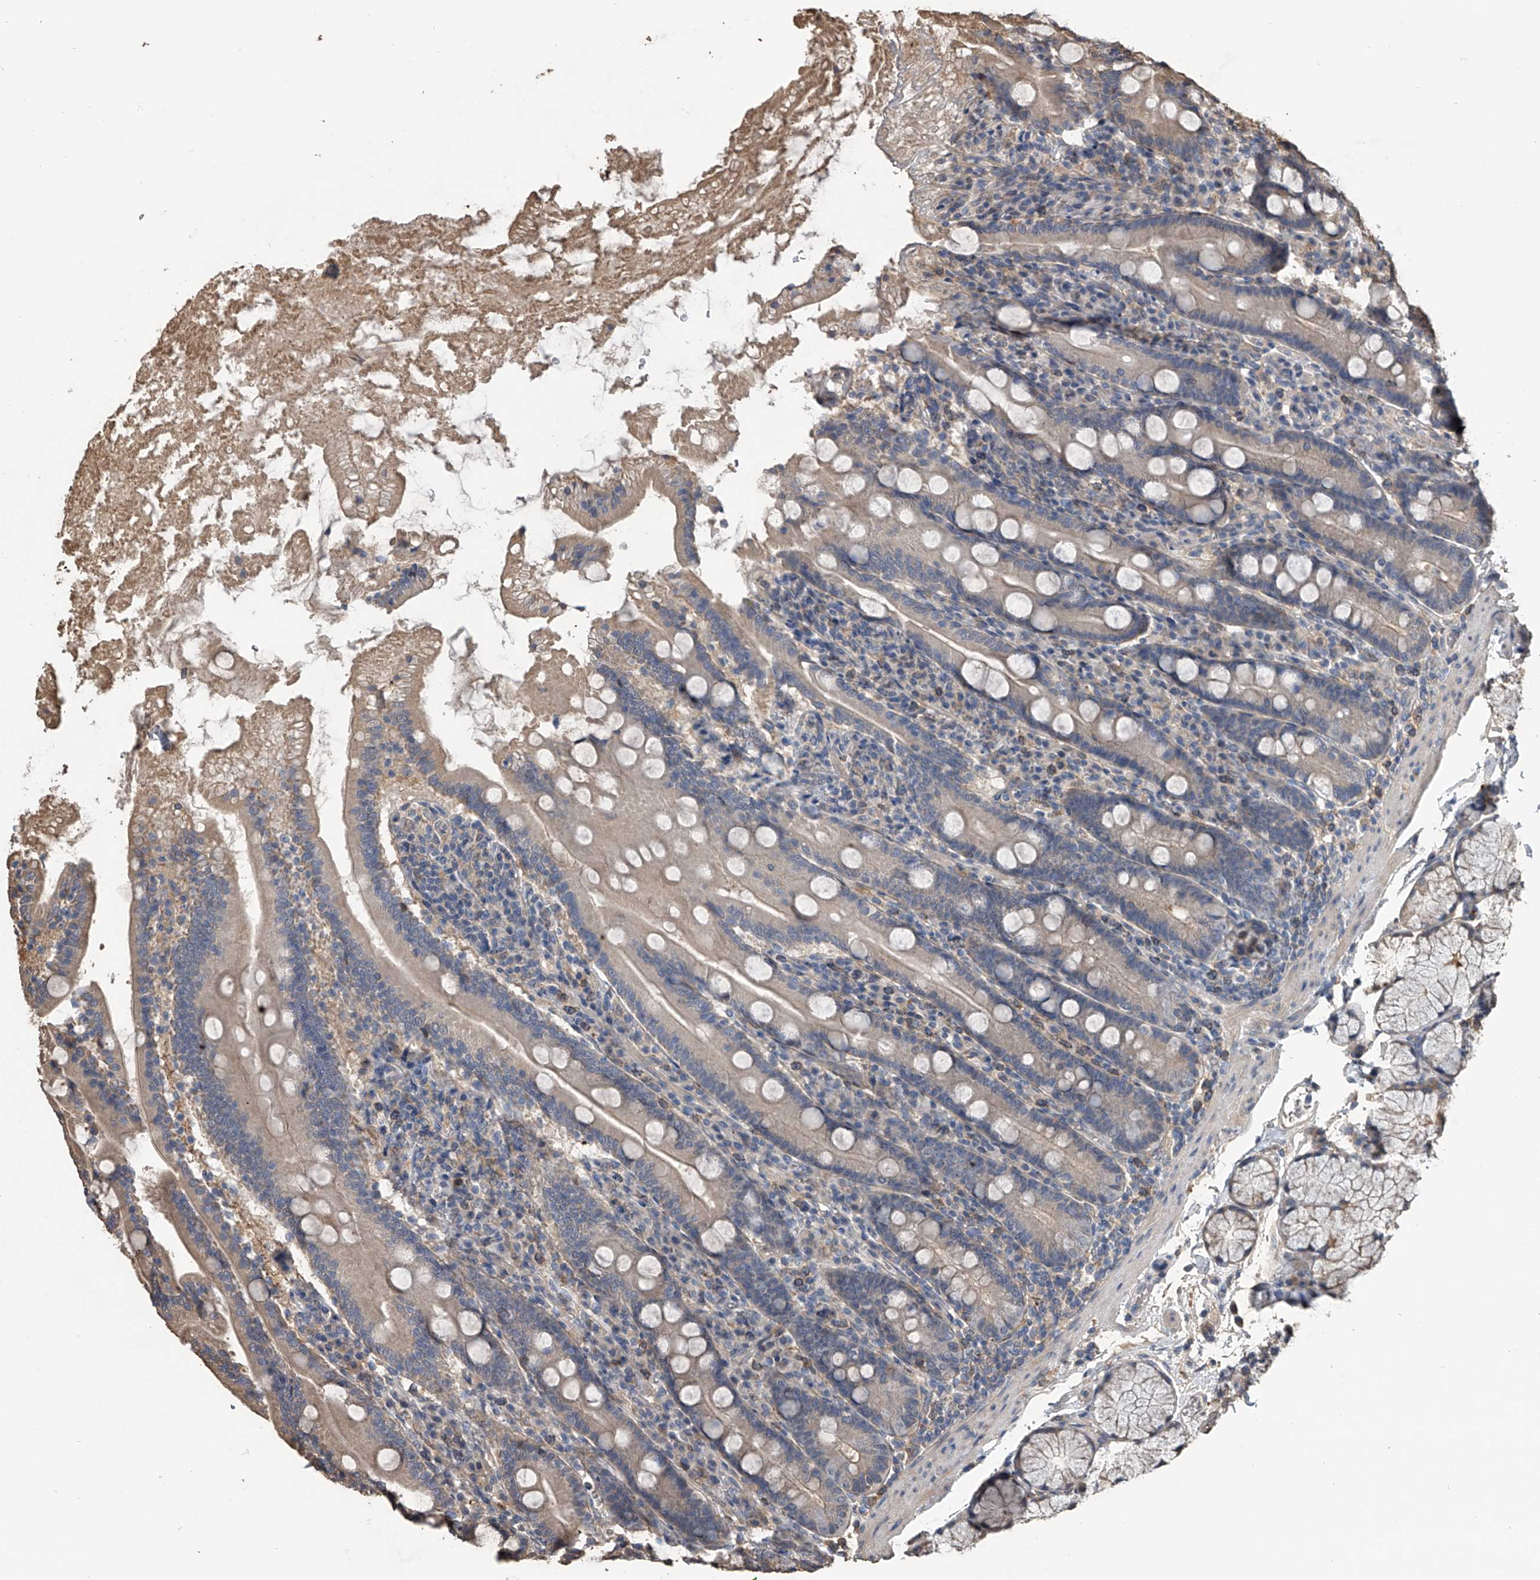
{"staining": {"intensity": "weak", "quantity": "25%-75%", "location": "cytoplasmic/membranous"}, "tissue": "duodenum", "cell_type": "Glandular cells", "image_type": "normal", "snomed": [{"axis": "morphology", "description": "Normal tissue, NOS"}, {"axis": "topography", "description": "Duodenum"}], "caption": "Duodenum stained with IHC demonstrates weak cytoplasmic/membranous staining in about 25%-75% of glandular cells.", "gene": "DOCK9", "patient": {"sex": "male", "age": 35}}